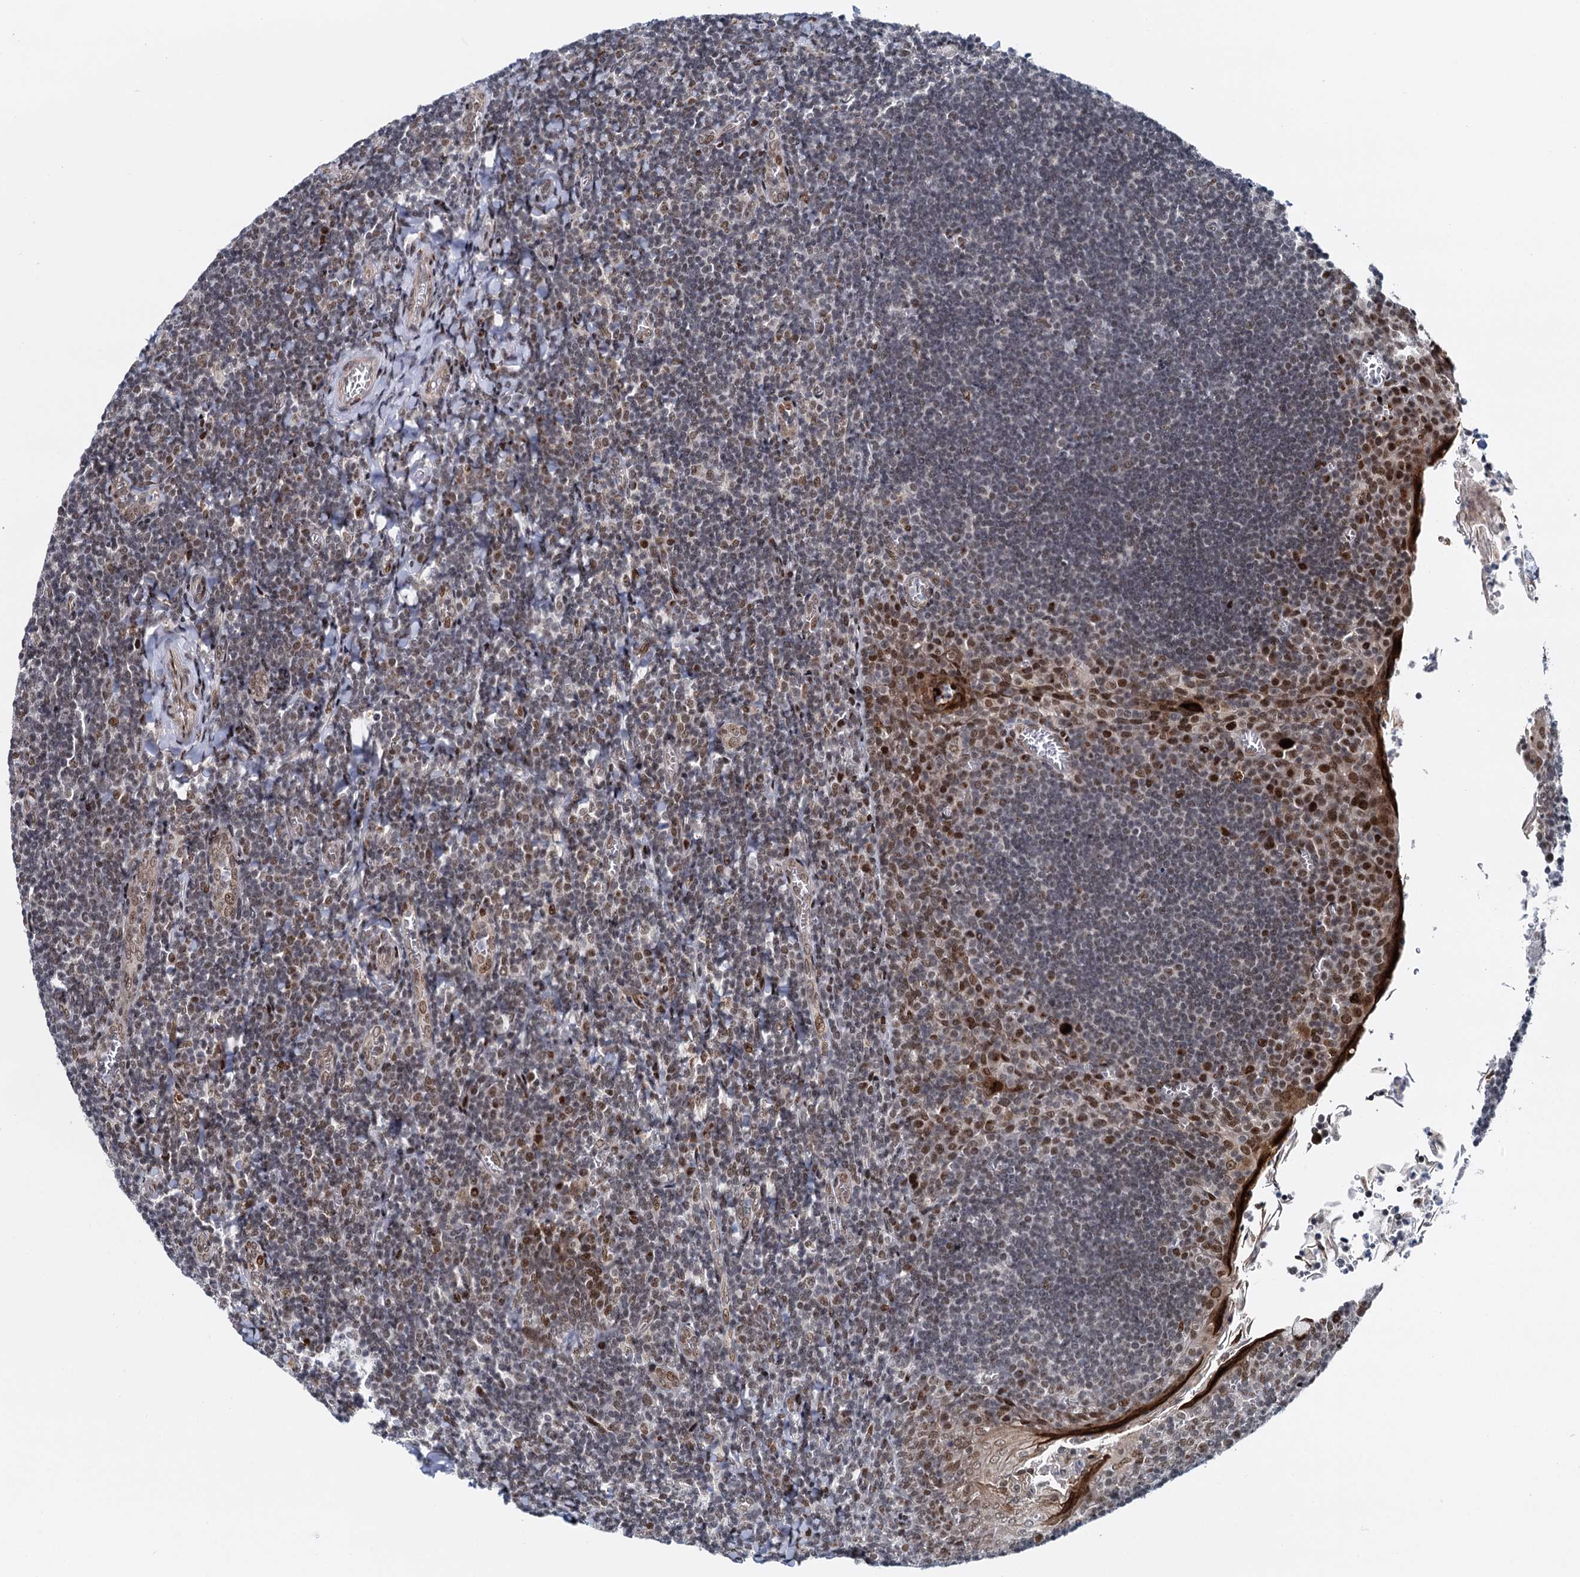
{"staining": {"intensity": "moderate", "quantity": "<25%", "location": "nuclear"}, "tissue": "tonsil", "cell_type": "Germinal center cells", "image_type": "normal", "snomed": [{"axis": "morphology", "description": "Normal tissue, NOS"}, {"axis": "topography", "description": "Tonsil"}], "caption": "IHC (DAB (3,3'-diaminobenzidine)) staining of unremarkable human tonsil shows moderate nuclear protein positivity in approximately <25% of germinal center cells. Nuclei are stained in blue.", "gene": "RUFY2", "patient": {"sex": "male", "age": 27}}